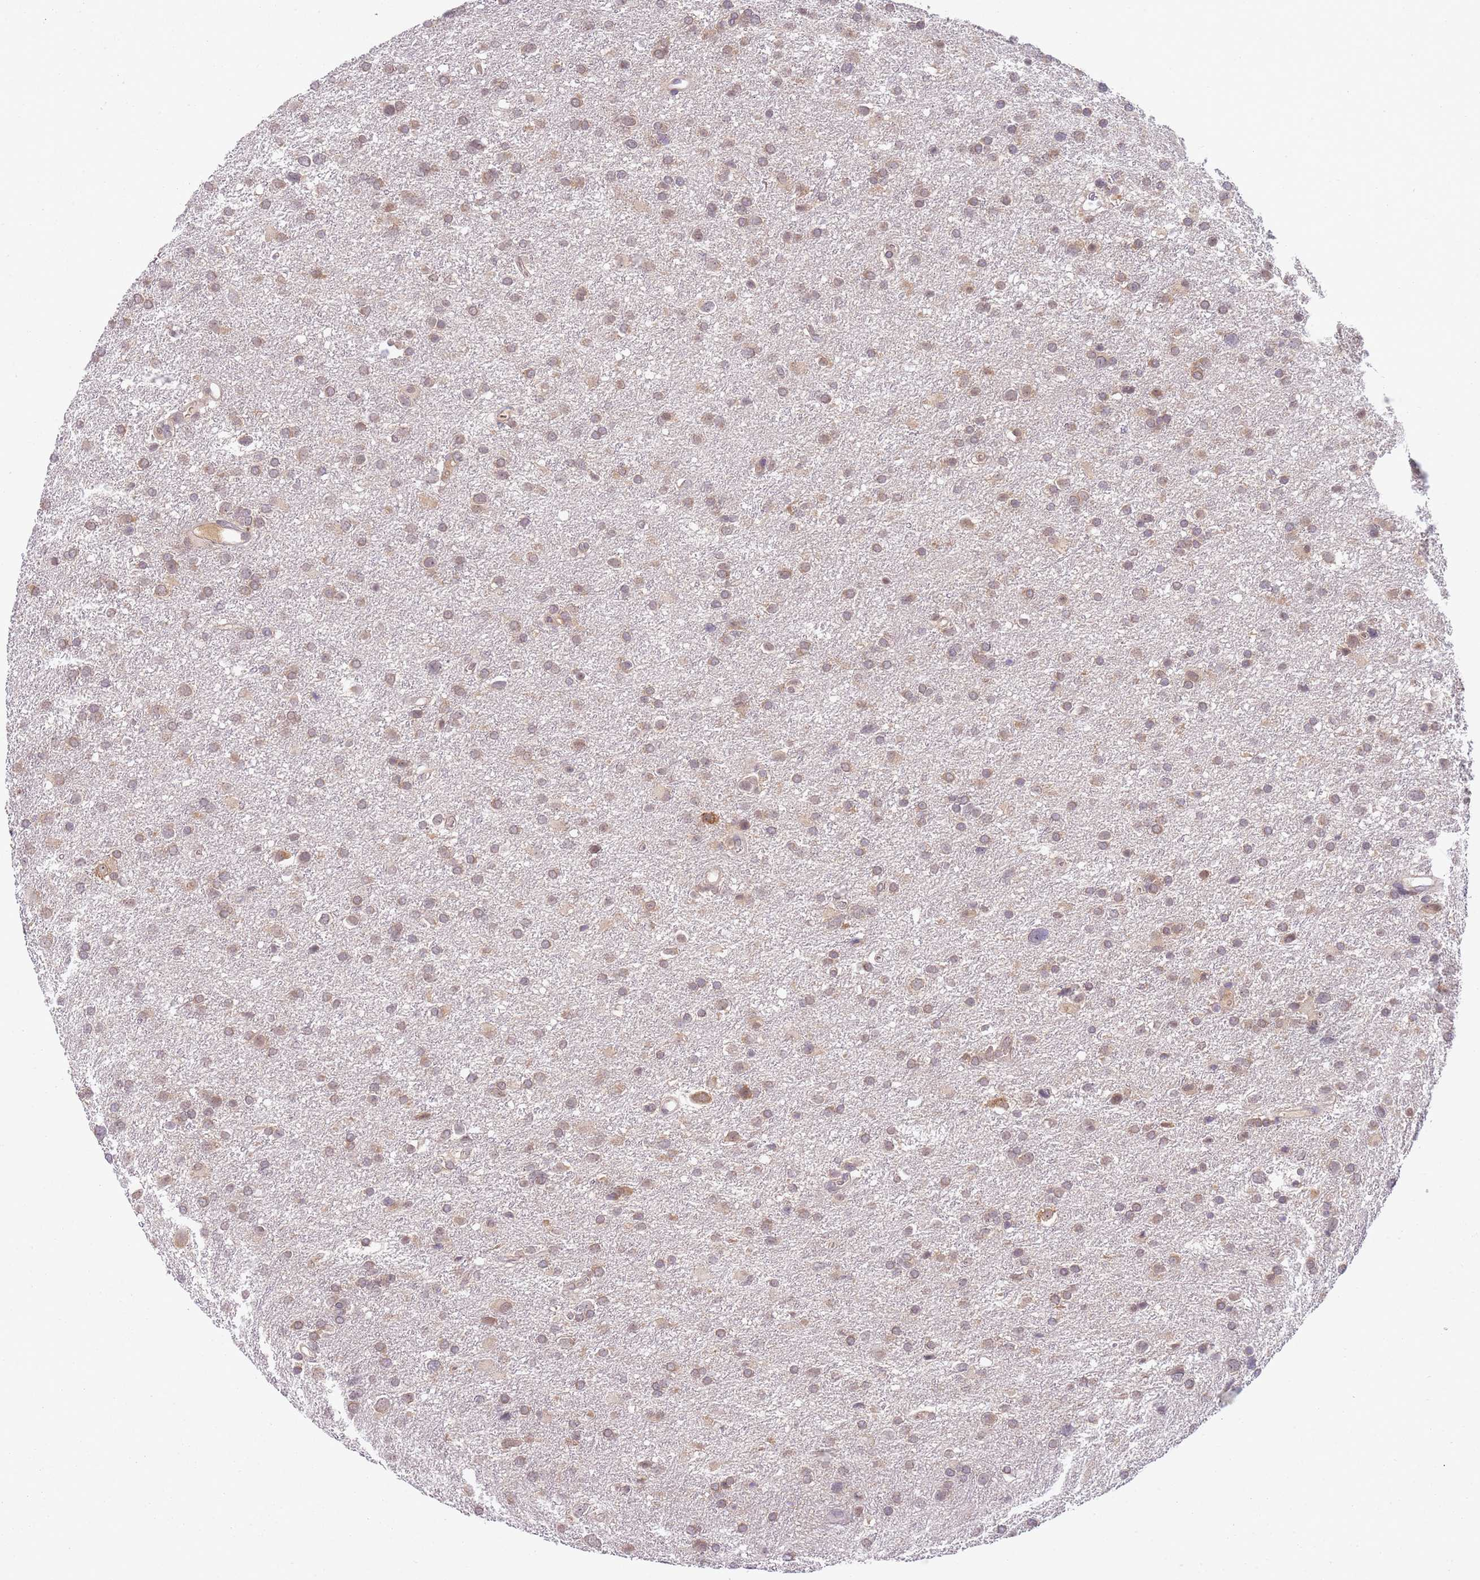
{"staining": {"intensity": "weak", "quantity": "25%-75%", "location": "cytoplasmic/membranous"}, "tissue": "glioma", "cell_type": "Tumor cells", "image_type": "cancer", "snomed": [{"axis": "morphology", "description": "Glioma, malignant, Low grade"}, {"axis": "topography", "description": "Brain"}], "caption": "Immunohistochemistry image of low-grade glioma (malignant) stained for a protein (brown), which shows low levels of weak cytoplasmic/membranous staining in about 25%-75% of tumor cells.", "gene": "SKOR2", "patient": {"sex": "female", "age": 32}}